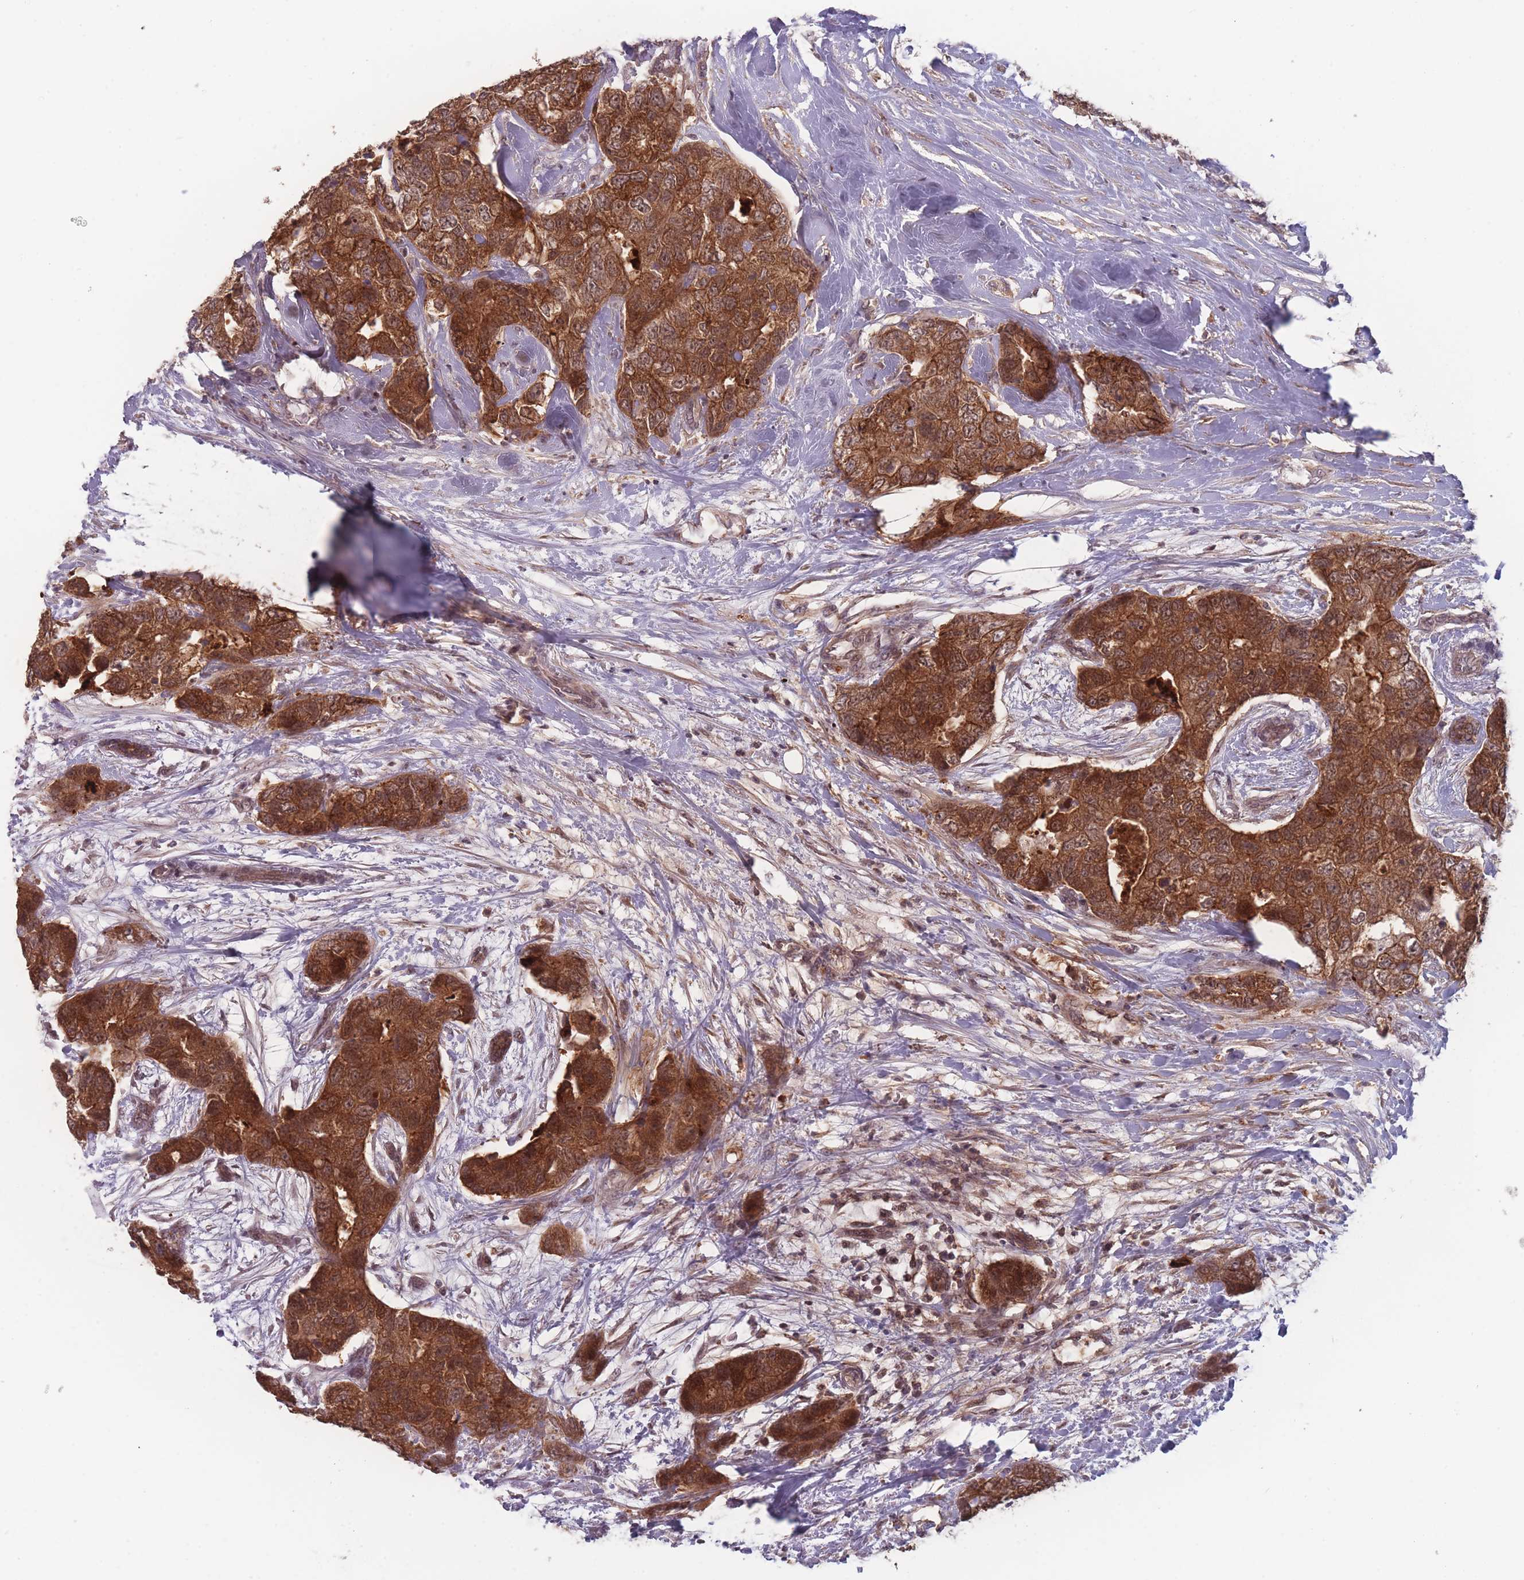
{"staining": {"intensity": "strong", "quantity": ">75%", "location": "cytoplasmic/membranous,nuclear"}, "tissue": "breast cancer", "cell_type": "Tumor cells", "image_type": "cancer", "snomed": [{"axis": "morphology", "description": "Duct carcinoma"}, {"axis": "topography", "description": "Breast"}], "caption": "Breast cancer (intraductal carcinoma) stained with a protein marker displays strong staining in tumor cells.", "gene": "TMEM232", "patient": {"sex": "female", "age": 62}}